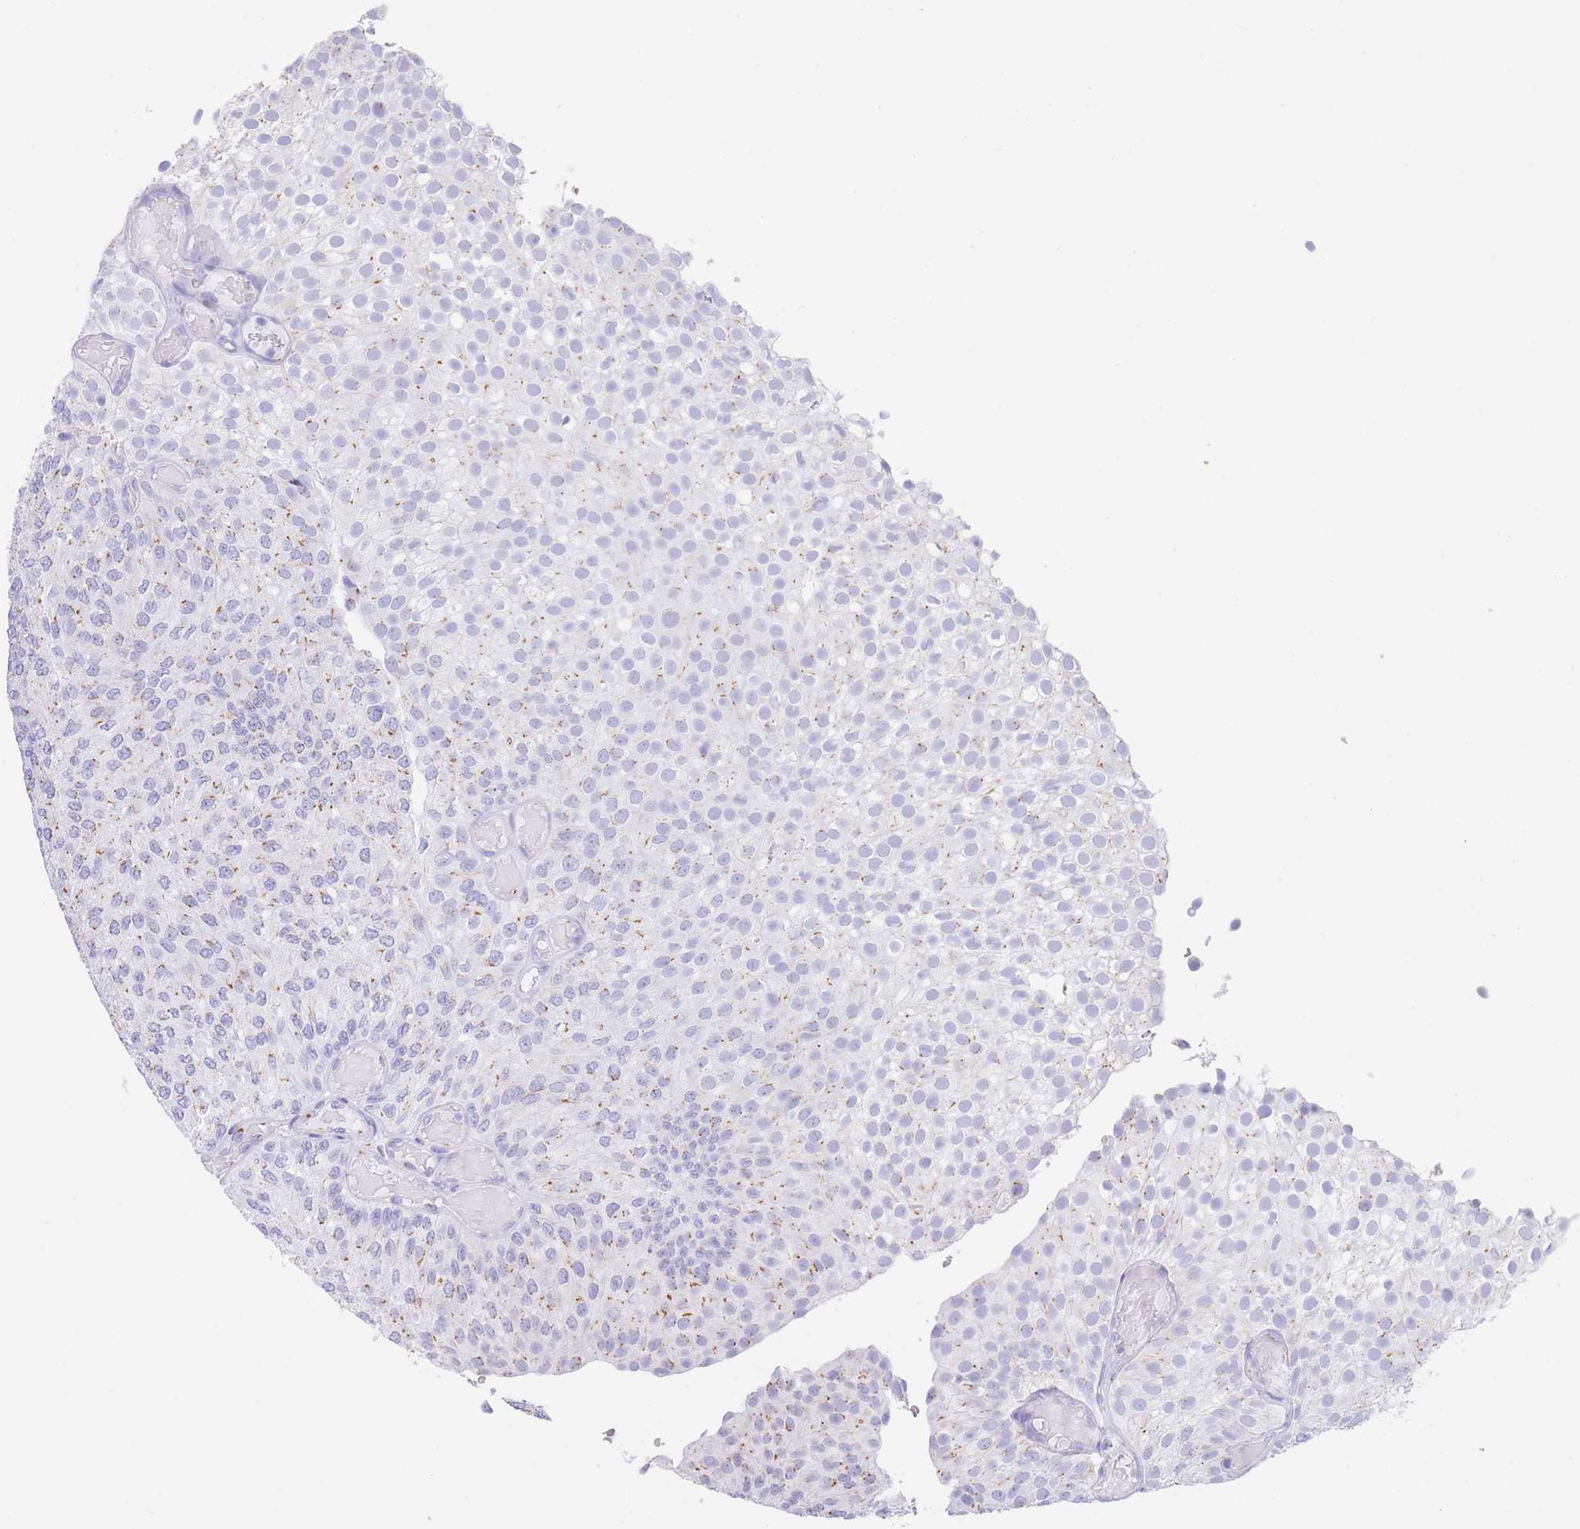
{"staining": {"intensity": "moderate", "quantity": "25%-75%", "location": "cytoplasmic/membranous"}, "tissue": "urothelial cancer", "cell_type": "Tumor cells", "image_type": "cancer", "snomed": [{"axis": "morphology", "description": "Urothelial carcinoma, Low grade"}, {"axis": "topography", "description": "Urinary bladder"}], "caption": "IHC of human urothelial carcinoma (low-grade) shows medium levels of moderate cytoplasmic/membranous expression in about 25%-75% of tumor cells. The staining was performed using DAB to visualize the protein expression in brown, while the nuclei were stained in blue with hematoxylin (Magnification: 20x).", "gene": "FAM3C", "patient": {"sex": "male", "age": 78}}